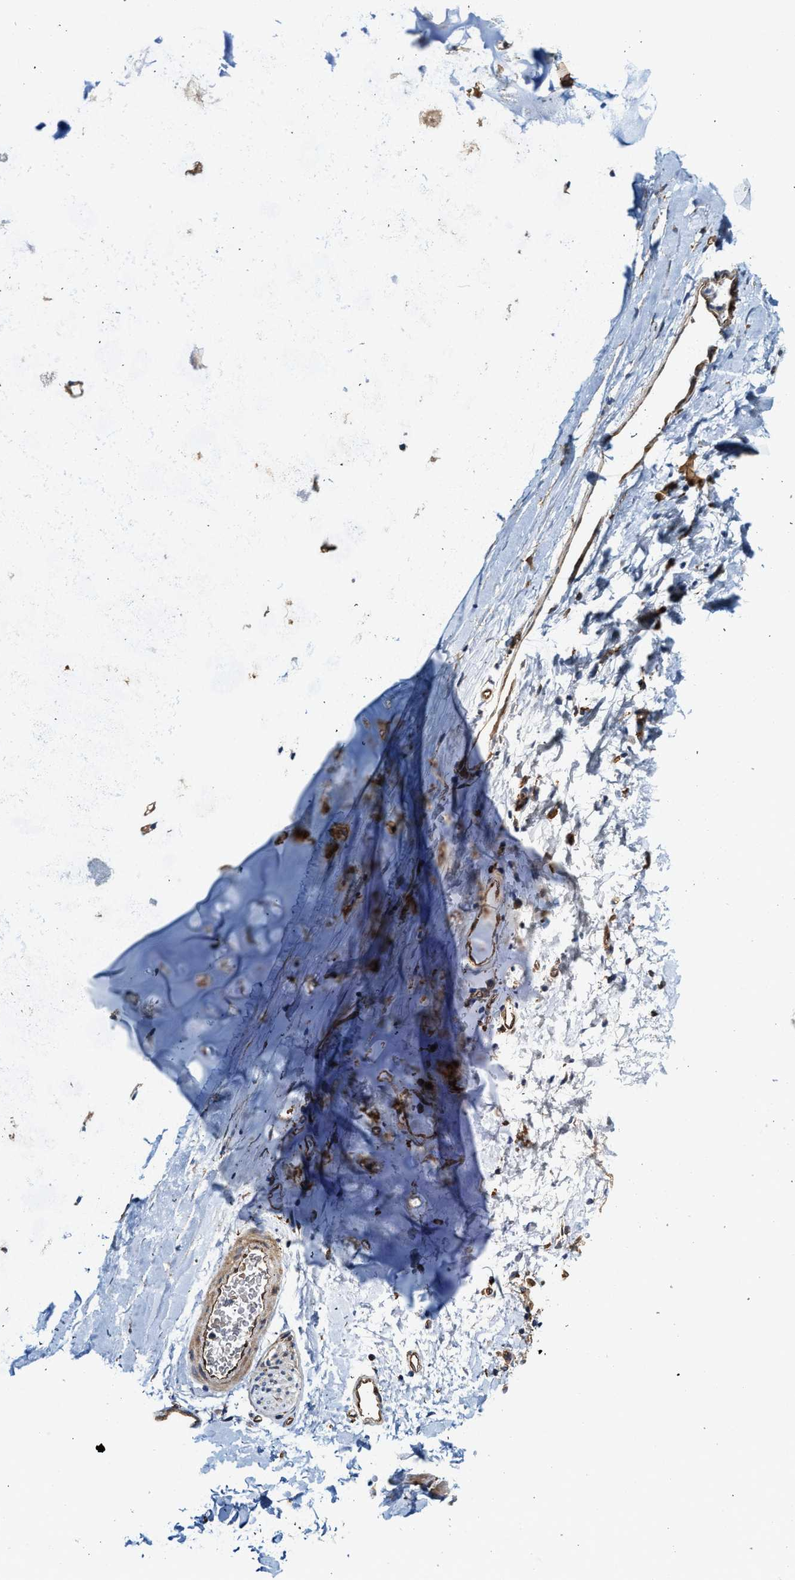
{"staining": {"intensity": "weak", "quantity": "<25%", "location": "cytoplasmic/membranous"}, "tissue": "adipose tissue", "cell_type": "Adipocytes", "image_type": "normal", "snomed": [{"axis": "morphology", "description": "Normal tissue, NOS"}, {"axis": "topography", "description": "Cartilage tissue"}, {"axis": "topography", "description": "Bronchus"}], "caption": "Normal adipose tissue was stained to show a protein in brown. There is no significant expression in adipocytes.", "gene": "HIP1", "patient": {"sex": "female", "age": 53}}